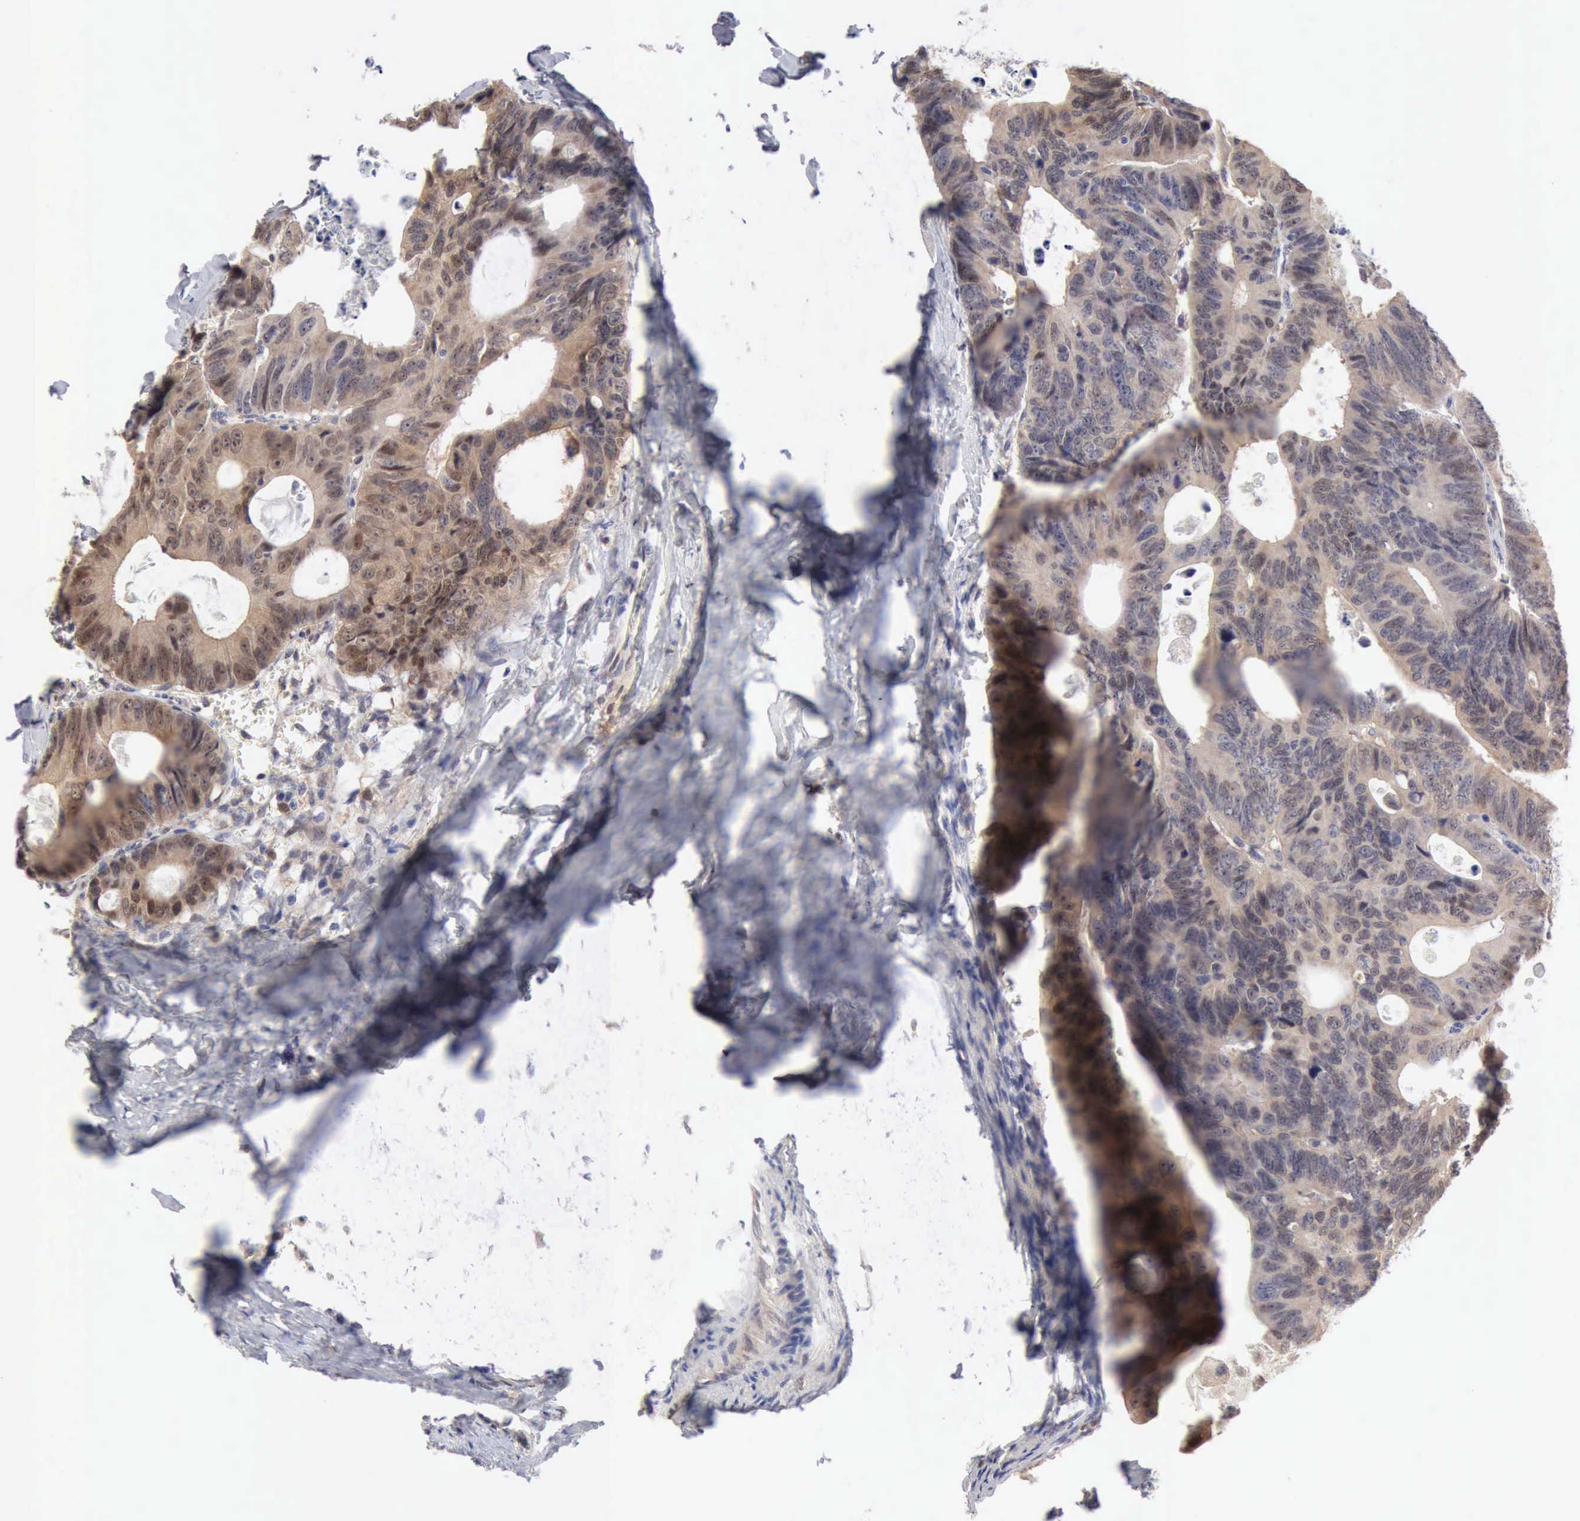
{"staining": {"intensity": "weak", "quantity": ">75%", "location": "cytoplasmic/membranous"}, "tissue": "colorectal cancer", "cell_type": "Tumor cells", "image_type": "cancer", "snomed": [{"axis": "morphology", "description": "Adenocarcinoma, NOS"}, {"axis": "topography", "description": "Colon"}], "caption": "A low amount of weak cytoplasmic/membranous positivity is identified in about >75% of tumor cells in colorectal adenocarcinoma tissue.", "gene": "PTGR2", "patient": {"sex": "female", "age": 55}}